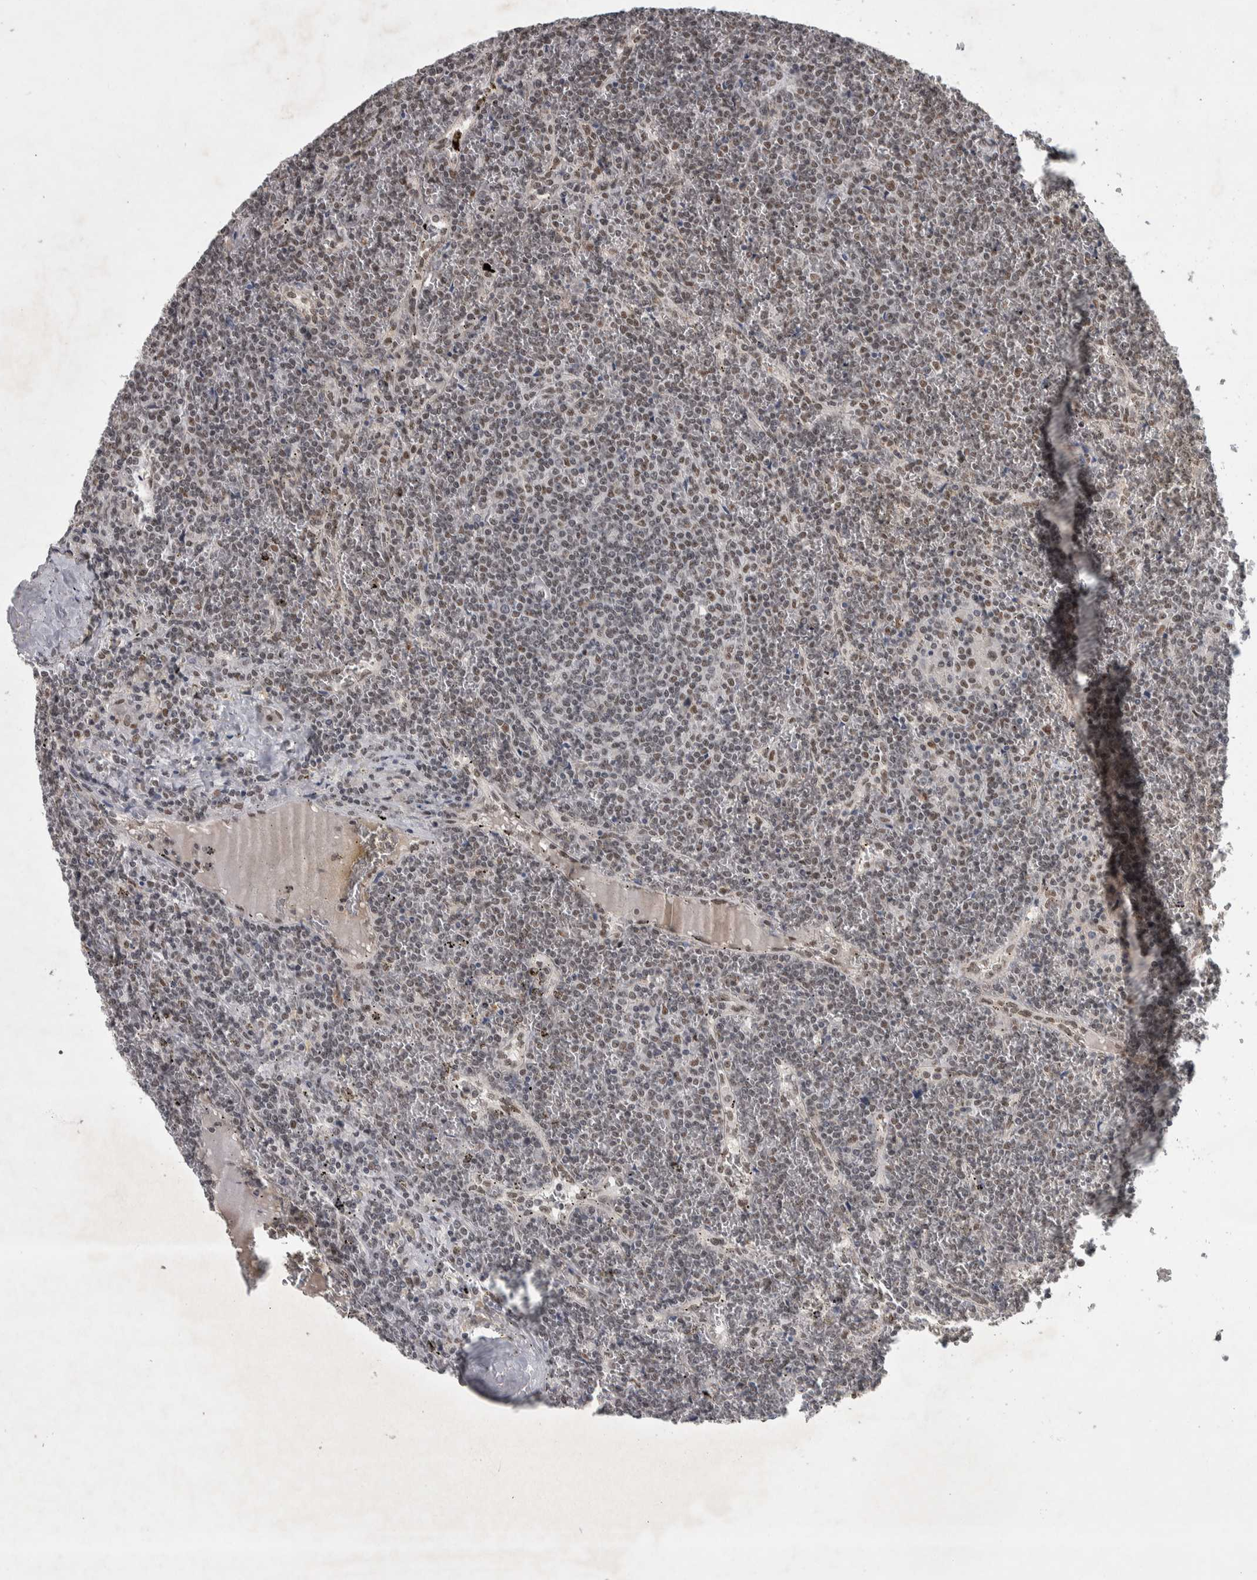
{"staining": {"intensity": "weak", "quantity": ">75%", "location": "nuclear"}, "tissue": "lymphoma", "cell_type": "Tumor cells", "image_type": "cancer", "snomed": [{"axis": "morphology", "description": "Malignant lymphoma, non-Hodgkin's type, Low grade"}, {"axis": "topography", "description": "Spleen"}], "caption": "Malignant lymphoma, non-Hodgkin's type (low-grade) tissue reveals weak nuclear positivity in approximately >75% of tumor cells (Stains: DAB in brown, nuclei in blue, Microscopy: brightfield microscopy at high magnification).", "gene": "DDX42", "patient": {"sex": "female", "age": 19}}